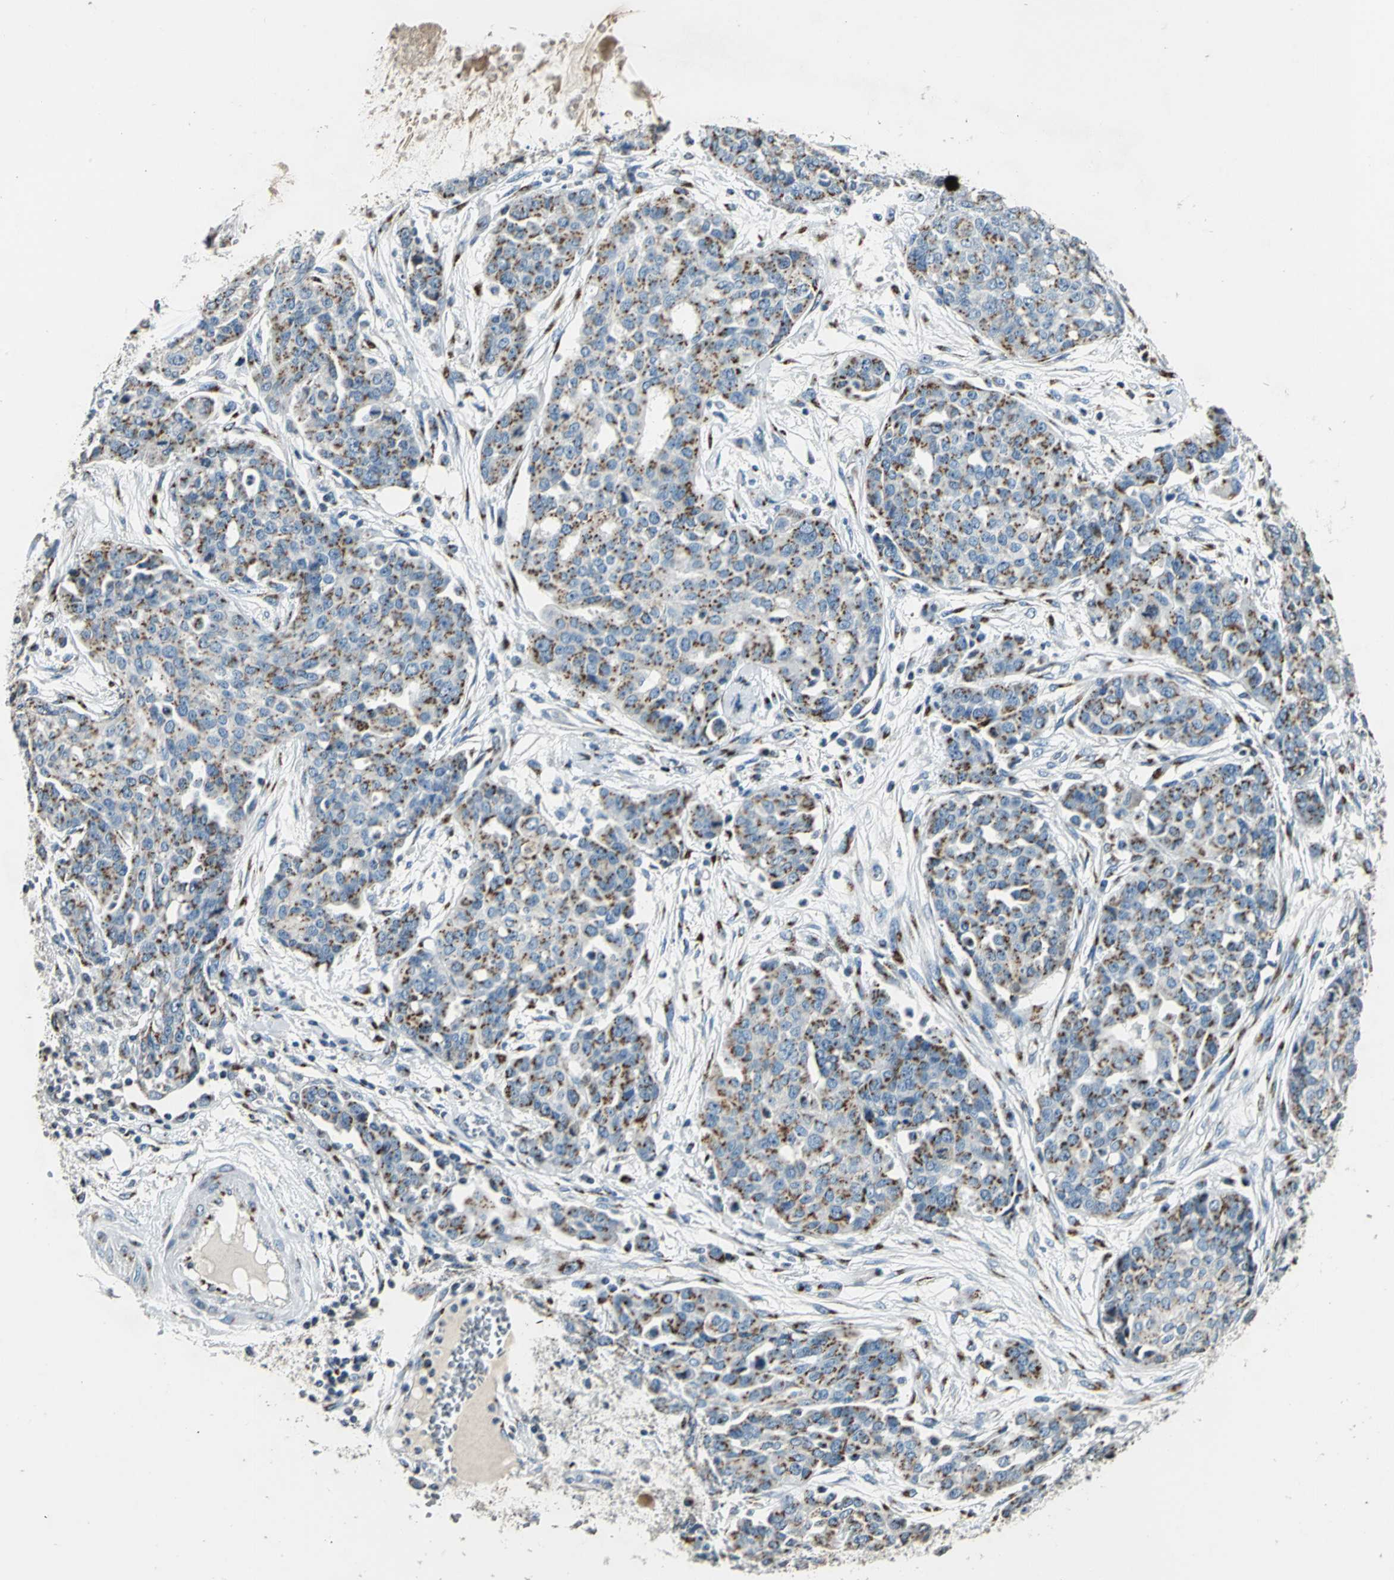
{"staining": {"intensity": "weak", "quantity": "25%-75%", "location": "cytoplasmic/membranous"}, "tissue": "ovarian cancer", "cell_type": "Tumor cells", "image_type": "cancer", "snomed": [{"axis": "morphology", "description": "Cystadenocarcinoma, serous, NOS"}, {"axis": "topography", "description": "Soft tissue"}, {"axis": "topography", "description": "Ovary"}], "caption": "High-magnification brightfield microscopy of ovarian cancer (serous cystadenocarcinoma) stained with DAB (brown) and counterstained with hematoxylin (blue). tumor cells exhibit weak cytoplasmic/membranous expression is seen in approximately25%-75% of cells.", "gene": "TMEM115", "patient": {"sex": "female", "age": 57}}